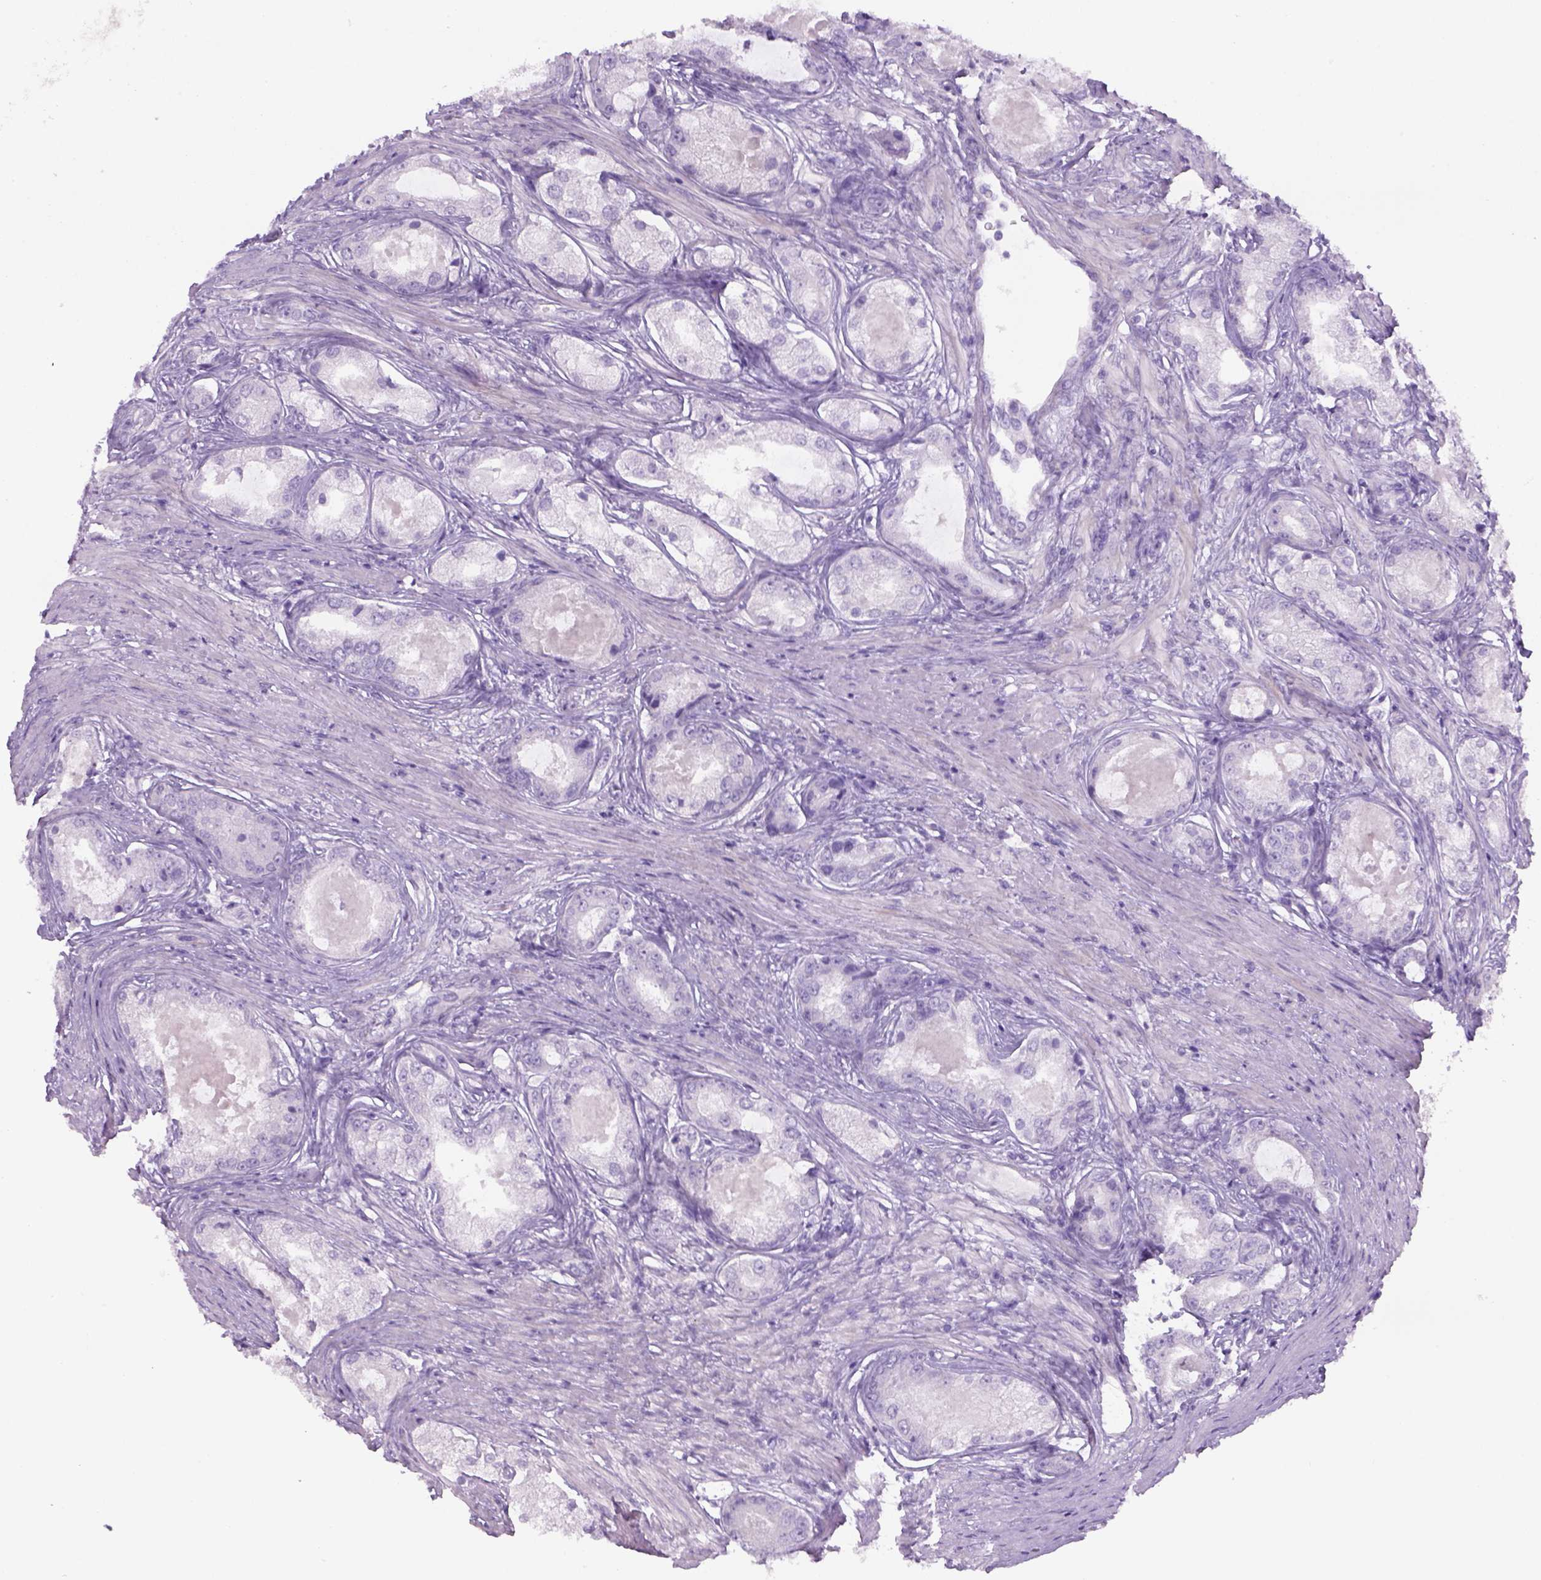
{"staining": {"intensity": "negative", "quantity": "none", "location": "none"}, "tissue": "prostate cancer", "cell_type": "Tumor cells", "image_type": "cancer", "snomed": [{"axis": "morphology", "description": "Adenocarcinoma, Low grade"}, {"axis": "topography", "description": "Prostate"}], "caption": "High power microscopy micrograph of an immunohistochemistry (IHC) histopathology image of prostate cancer (low-grade adenocarcinoma), revealing no significant positivity in tumor cells.", "gene": "TENM4", "patient": {"sex": "male", "age": 68}}